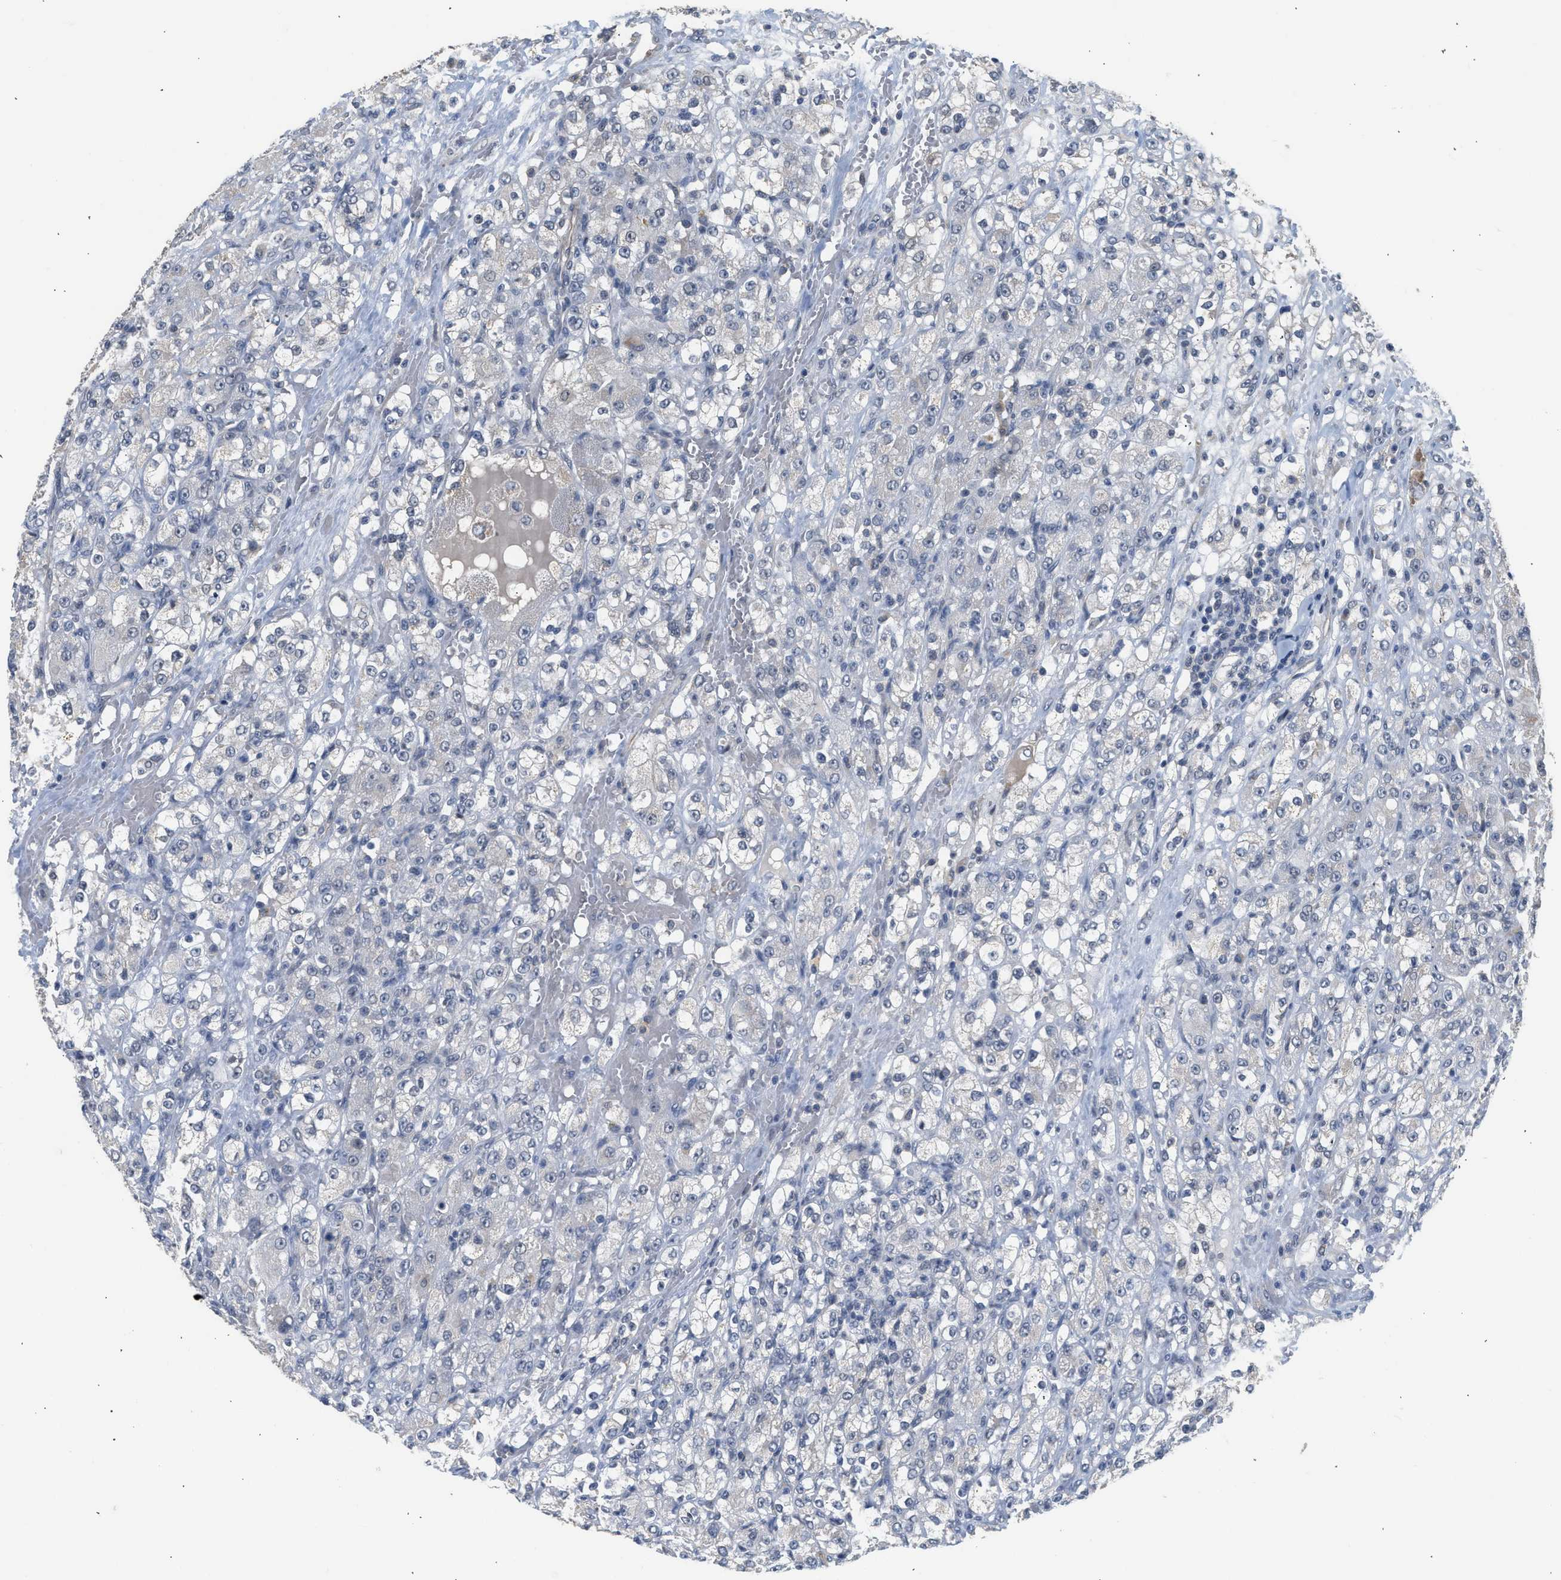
{"staining": {"intensity": "negative", "quantity": "none", "location": "none"}, "tissue": "renal cancer", "cell_type": "Tumor cells", "image_type": "cancer", "snomed": [{"axis": "morphology", "description": "Adenocarcinoma, NOS"}, {"axis": "topography", "description": "Kidney"}], "caption": "Adenocarcinoma (renal) stained for a protein using immunohistochemistry exhibits no staining tumor cells.", "gene": "CSF3R", "patient": {"sex": "male", "age": 61}}